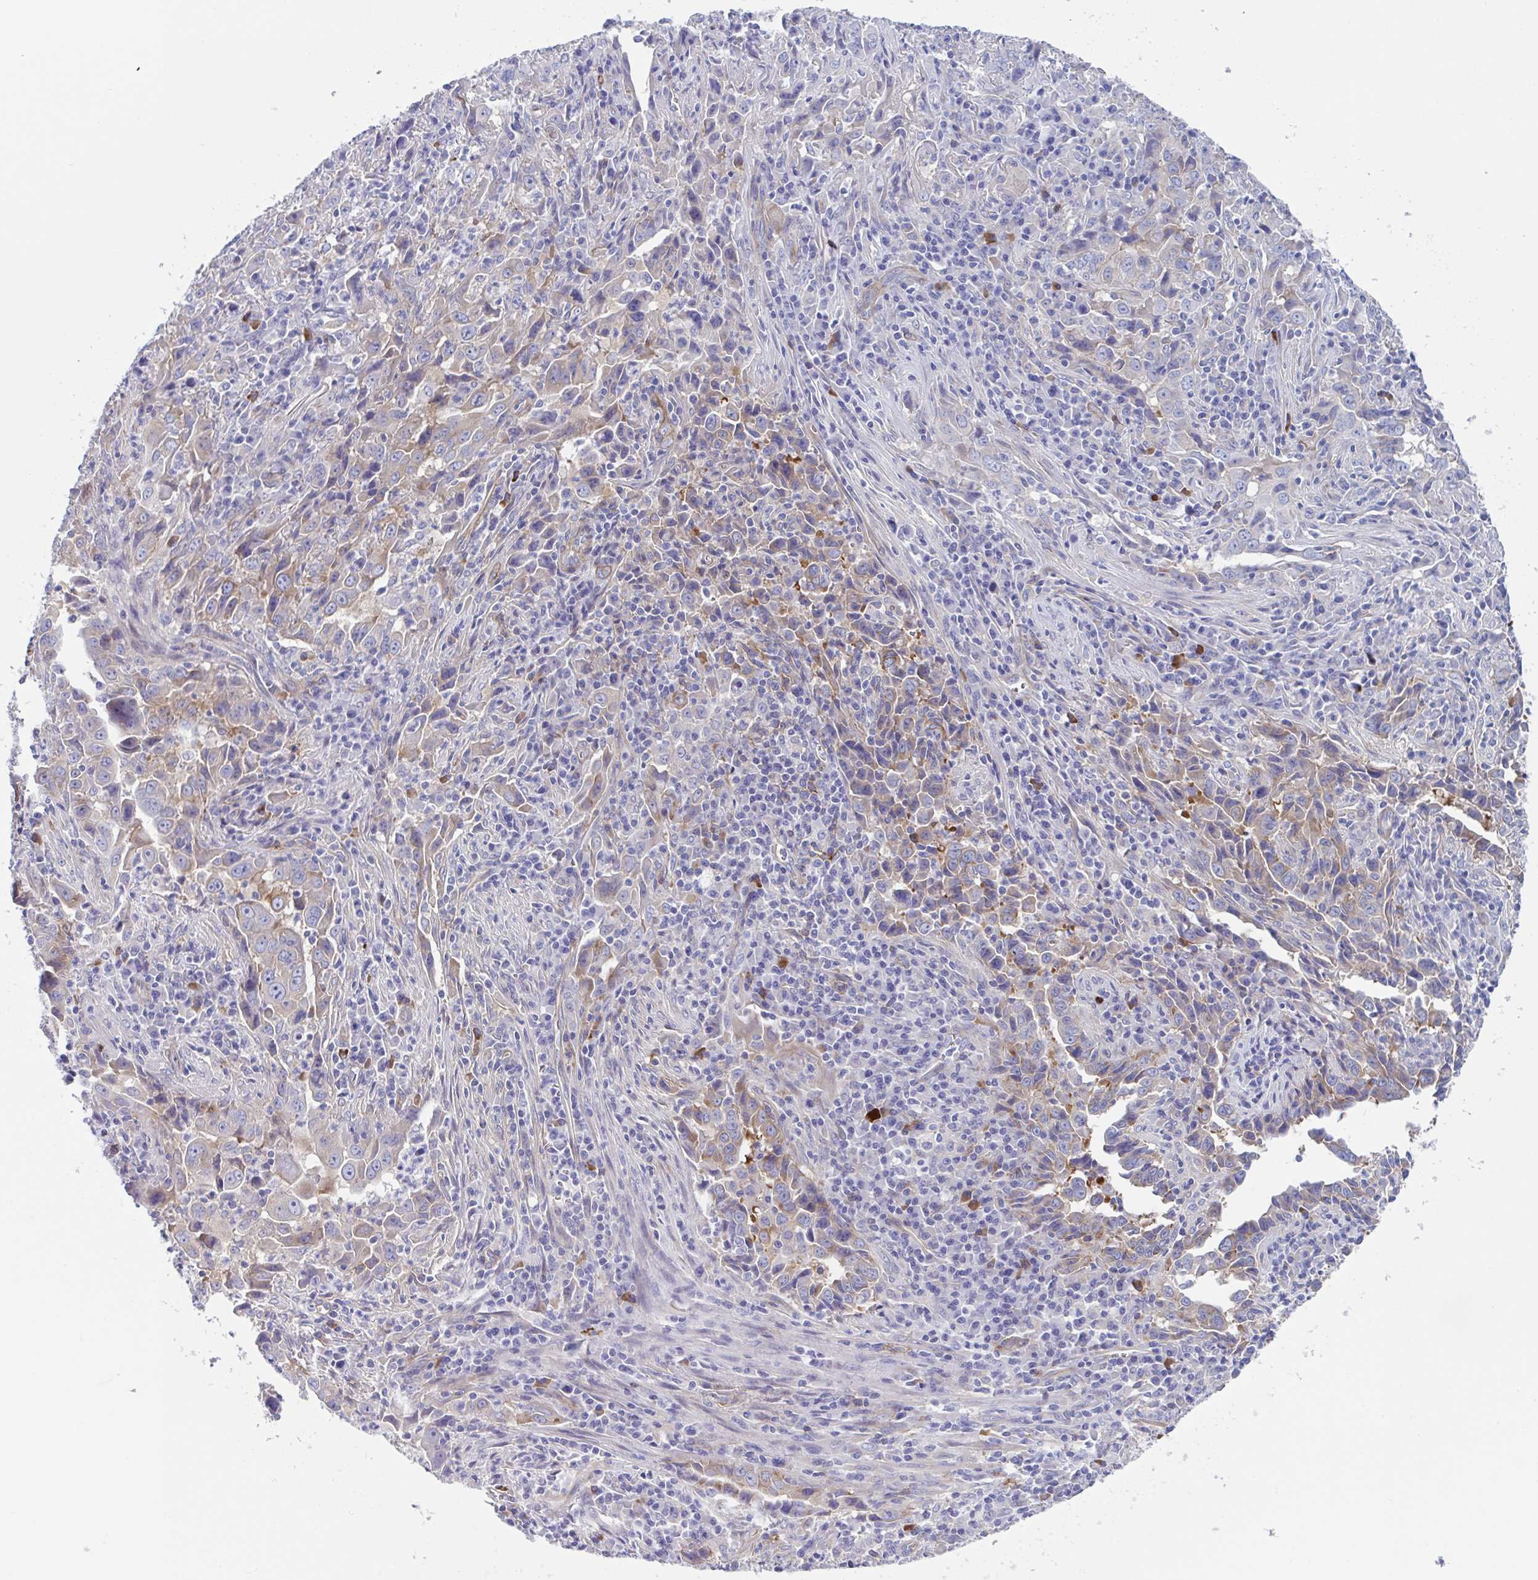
{"staining": {"intensity": "weak", "quantity": "25%-75%", "location": "cytoplasmic/membranous"}, "tissue": "lung cancer", "cell_type": "Tumor cells", "image_type": "cancer", "snomed": [{"axis": "morphology", "description": "Adenocarcinoma, NOS"}, {"axis": "topography", "description": "Lung"}], "caption": "Approximately 25%-75% of tumor cells in adenocarcinoma (lung) exhibit weak cytoplasmic/membranous protein expression as visualized by brown immunohistochemical staining.", "gene": "LPIN3", "patient": {"sex": "male", "age": 67}}